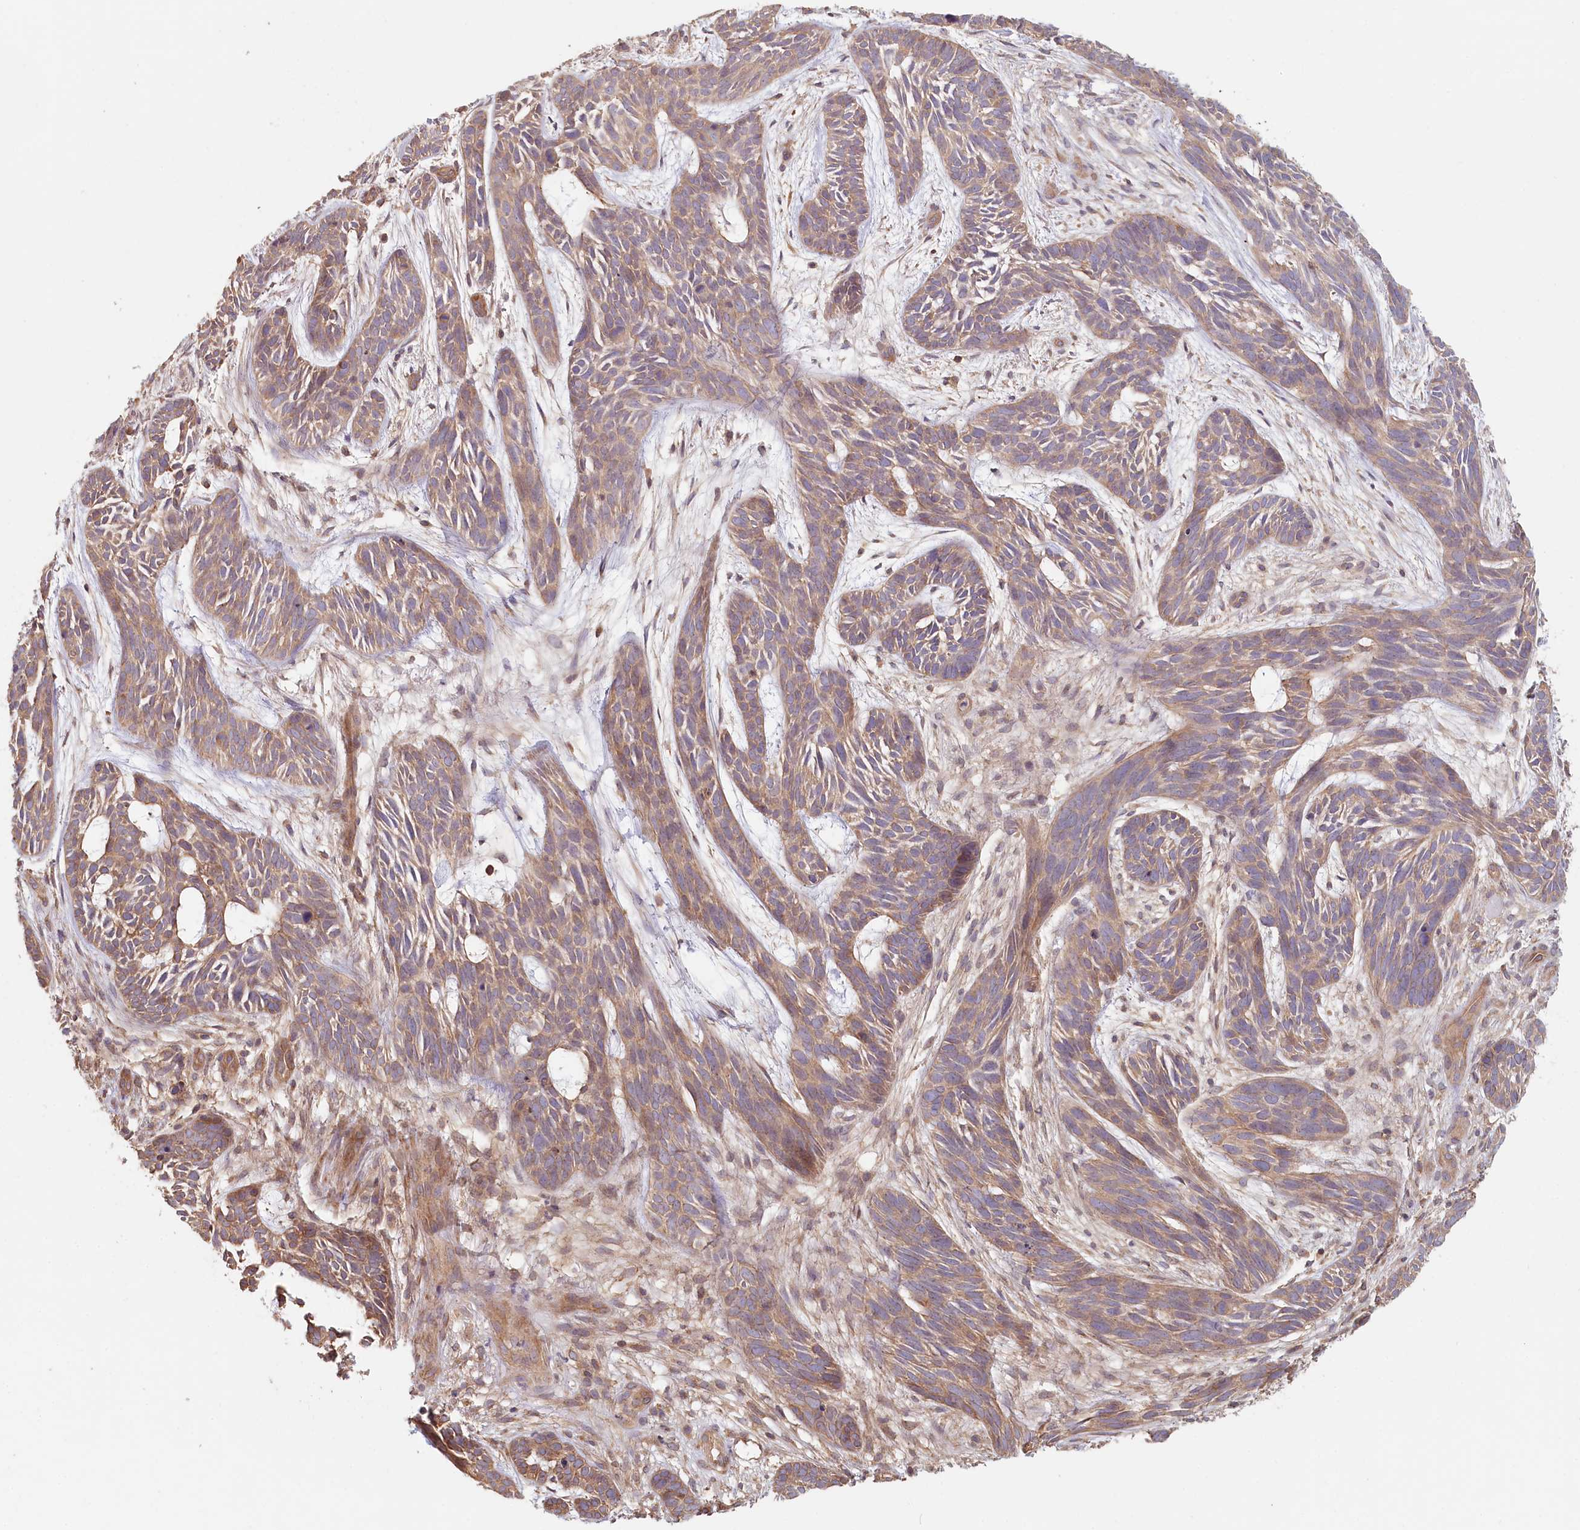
{"staining": {"intensity": "moderate", "quantity": ">75%", "location": "cytoplasmic/membranous"}, "tissue": "skin cancer", "cell_type": "Tumor cells", "image_type": "cancer", "snomed": [{"axis": "morphology", "description": "Basal cell carcinoma"}, {"axis": "topography", "description": "Skin"}], "caption": "Approximately >75% of tumor cells in skin cancer (basal cell carcinoma) show moderate cytoplasmic/membranous protein staining as visualized by brown immunohistochemical staining.", "gene": "TCHP", "patient": {"sex": "male", "age": 89}}